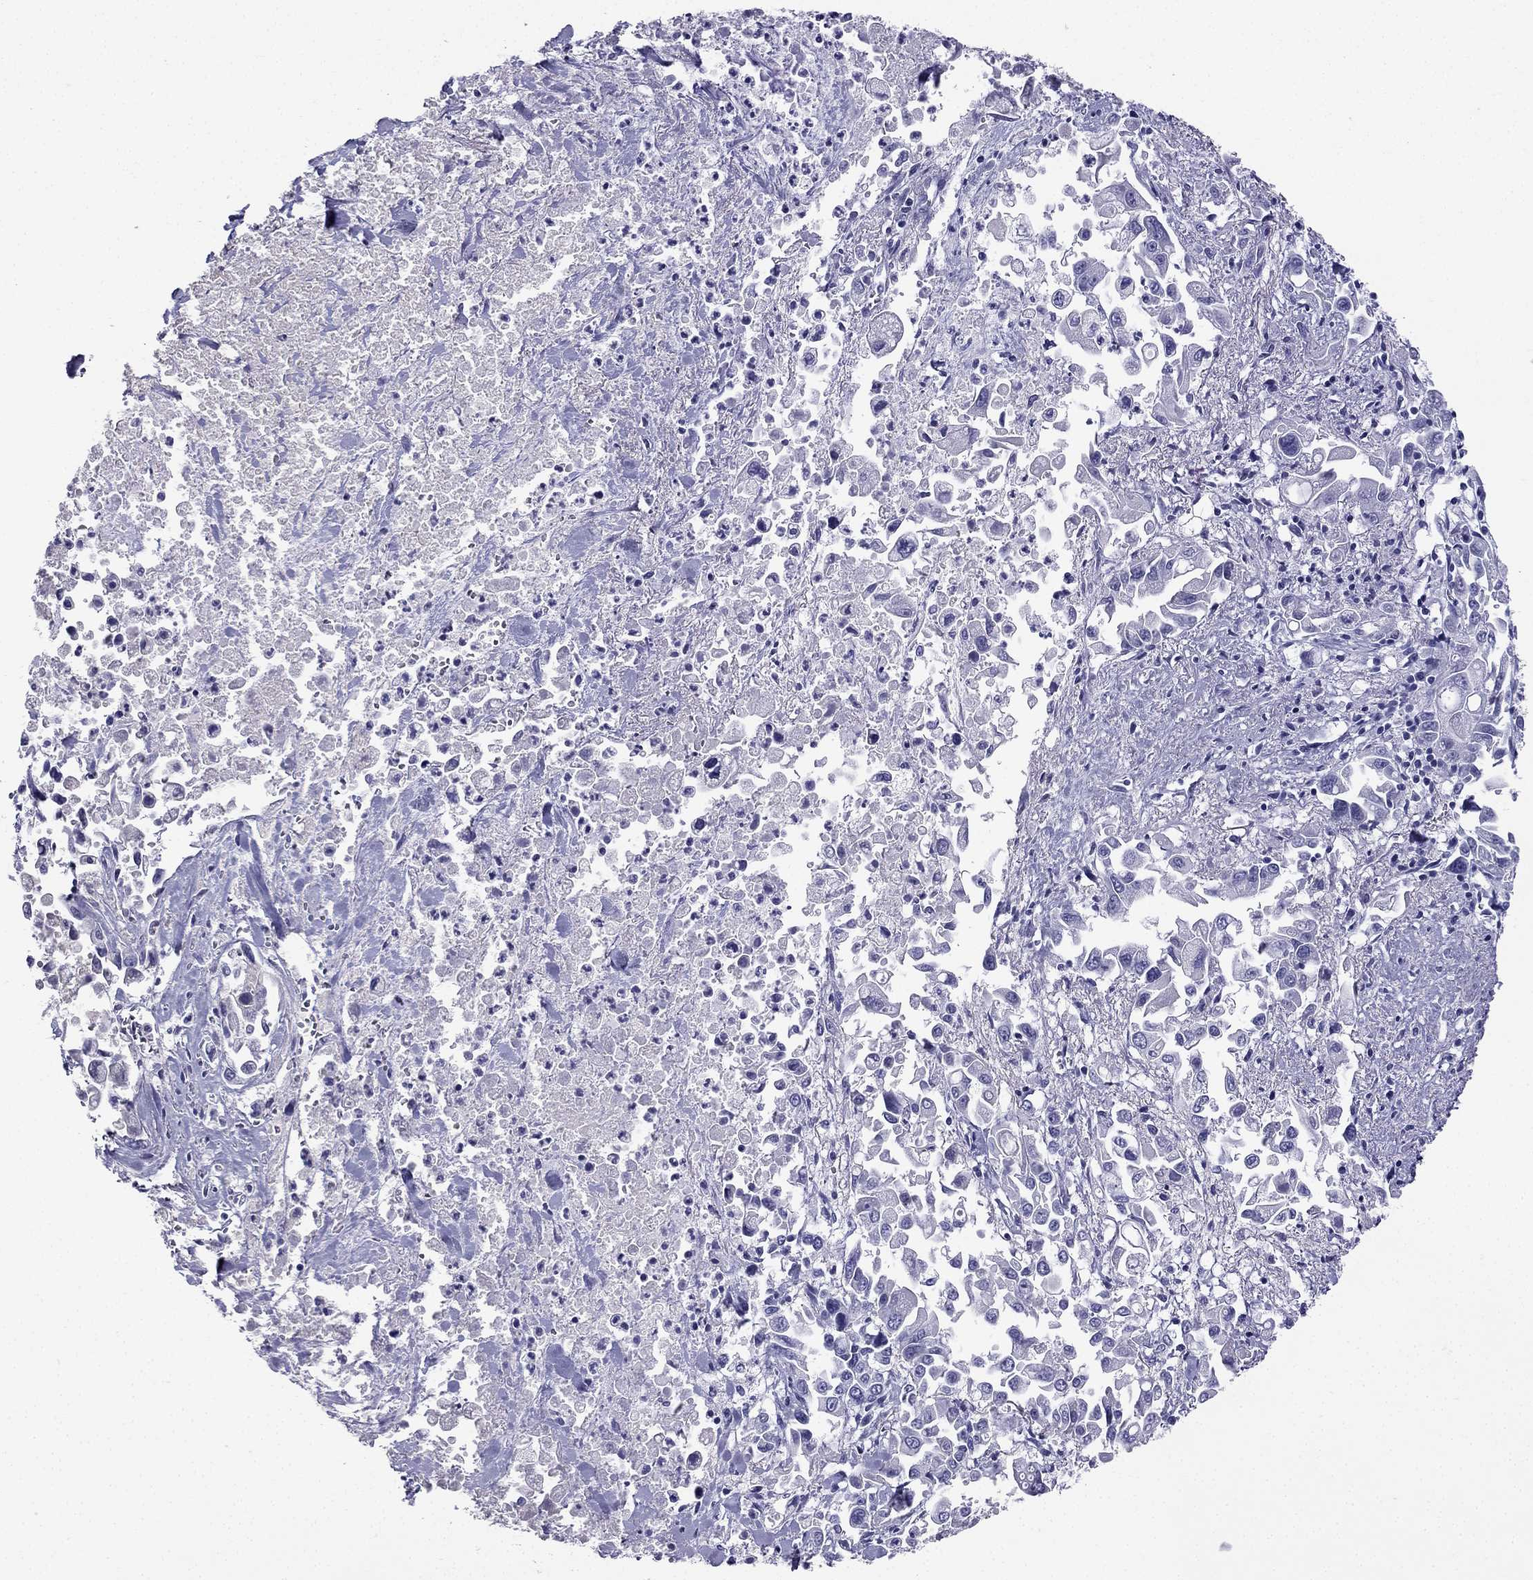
{"staining": {"intensity": "negative", "quantity": "none", "location": "none"}, "tissue": "pancreatic cancer", "cell_type": "Tumor cells", "image_type": "cancer", "snomed": [{"axis": "morphology", "description": "Adenocarcinoma, NOS"}, {"axis": "topography", "description": "Pancreas"}], "caption": "Human pancreatic cancer (adenocarcinoma) stained for a protein using immunohistochemistry reveals no positivity in tumor cells.", "gene": "NPTX1", "patient": {"sex": "female", "age": 83}}